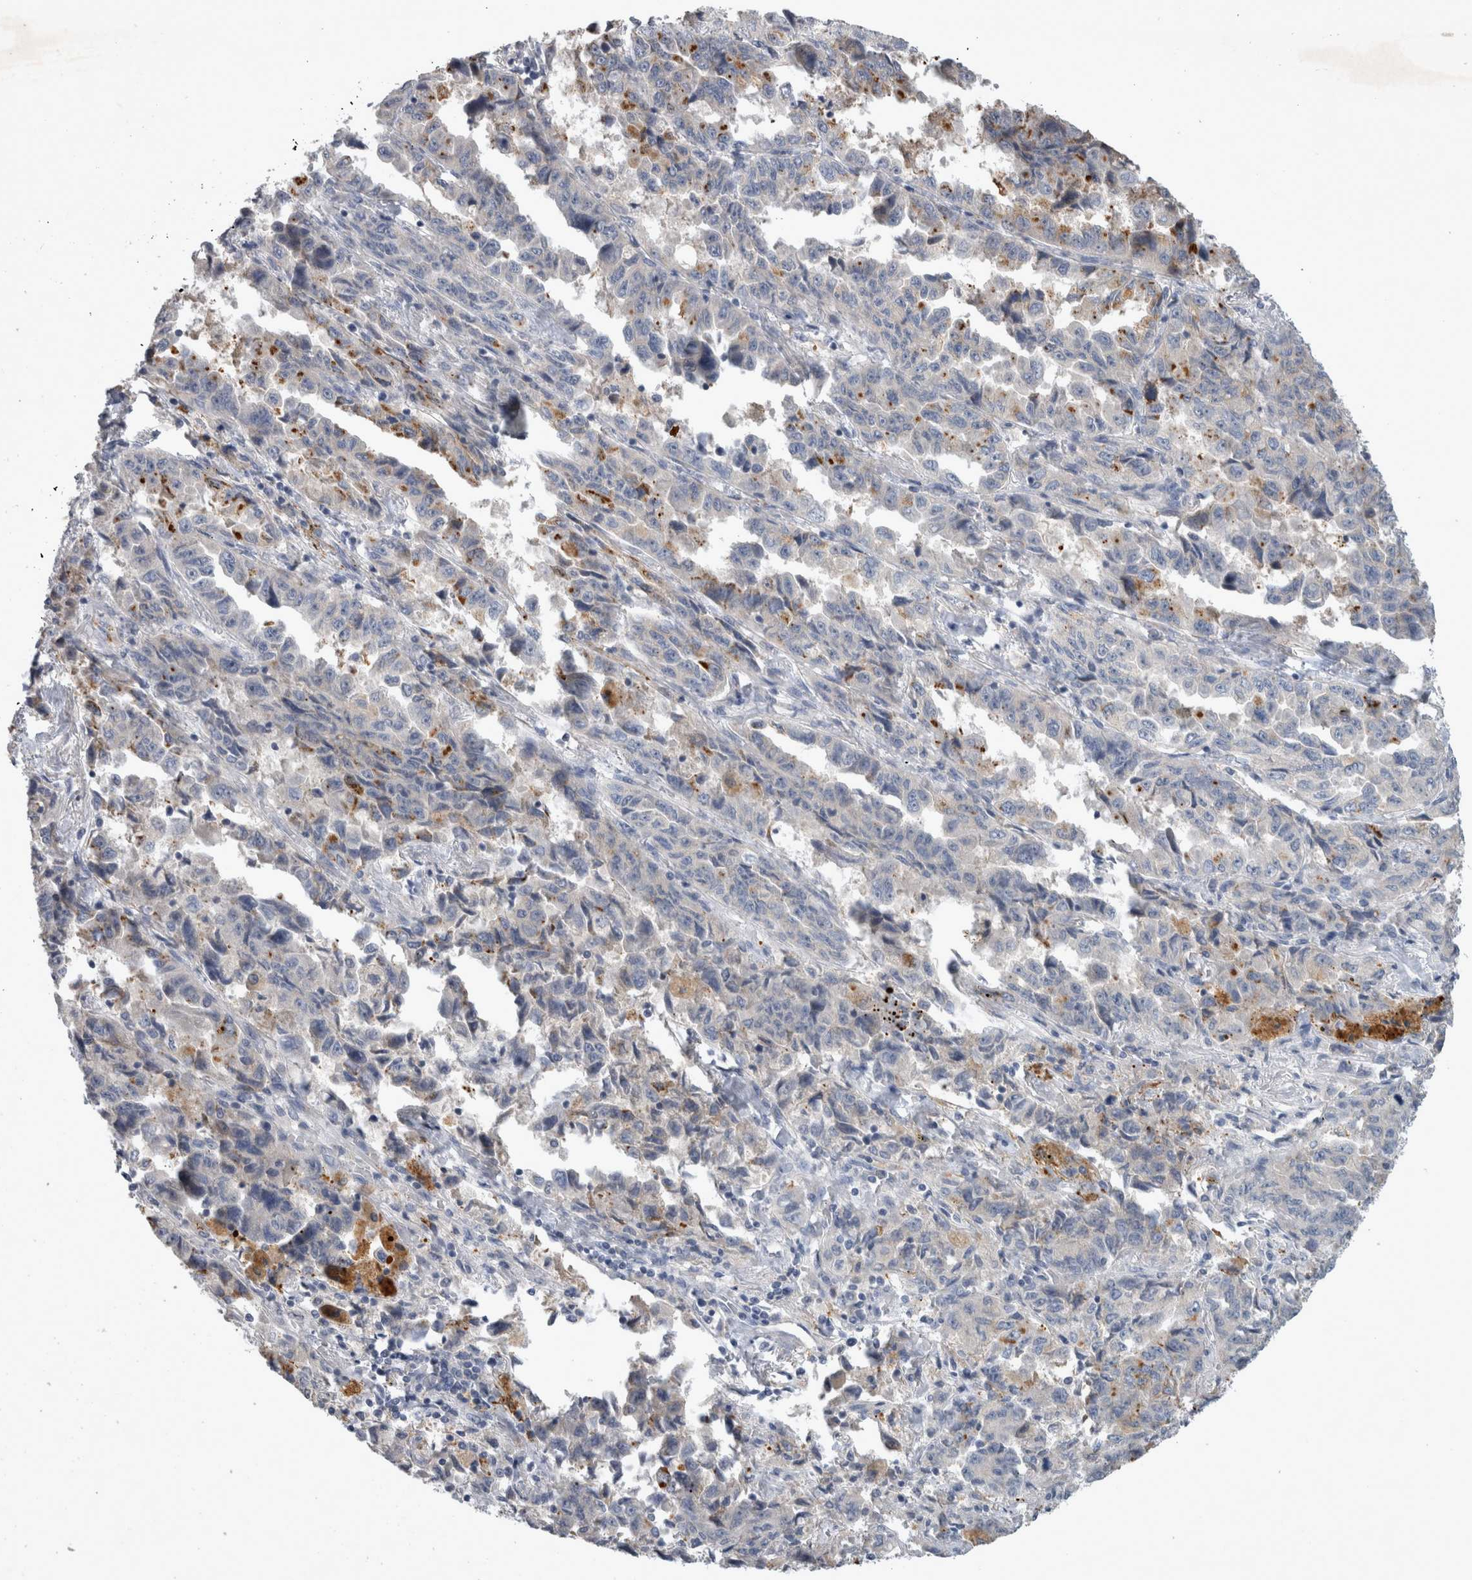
{"staining": {"intensity": "negative", "quantity": "none", "location": "none"}, "tissue": "lung cancer", "cell_type": "Tumor cells", "image_type": "cancer", "snomed": [{"axis": "morphology", "description": "Adenocarcinoma, NOS"}, {"axis": "topography", "description": "Lung"}], "caption": "Tumor cells show no significant positivity in lung adenocarcinoma. (Immunohistochemistry, brightfield microscopy, high magnification).", "gene": "SLC22A11", "patient": {"sex": "female", "age": 51}}